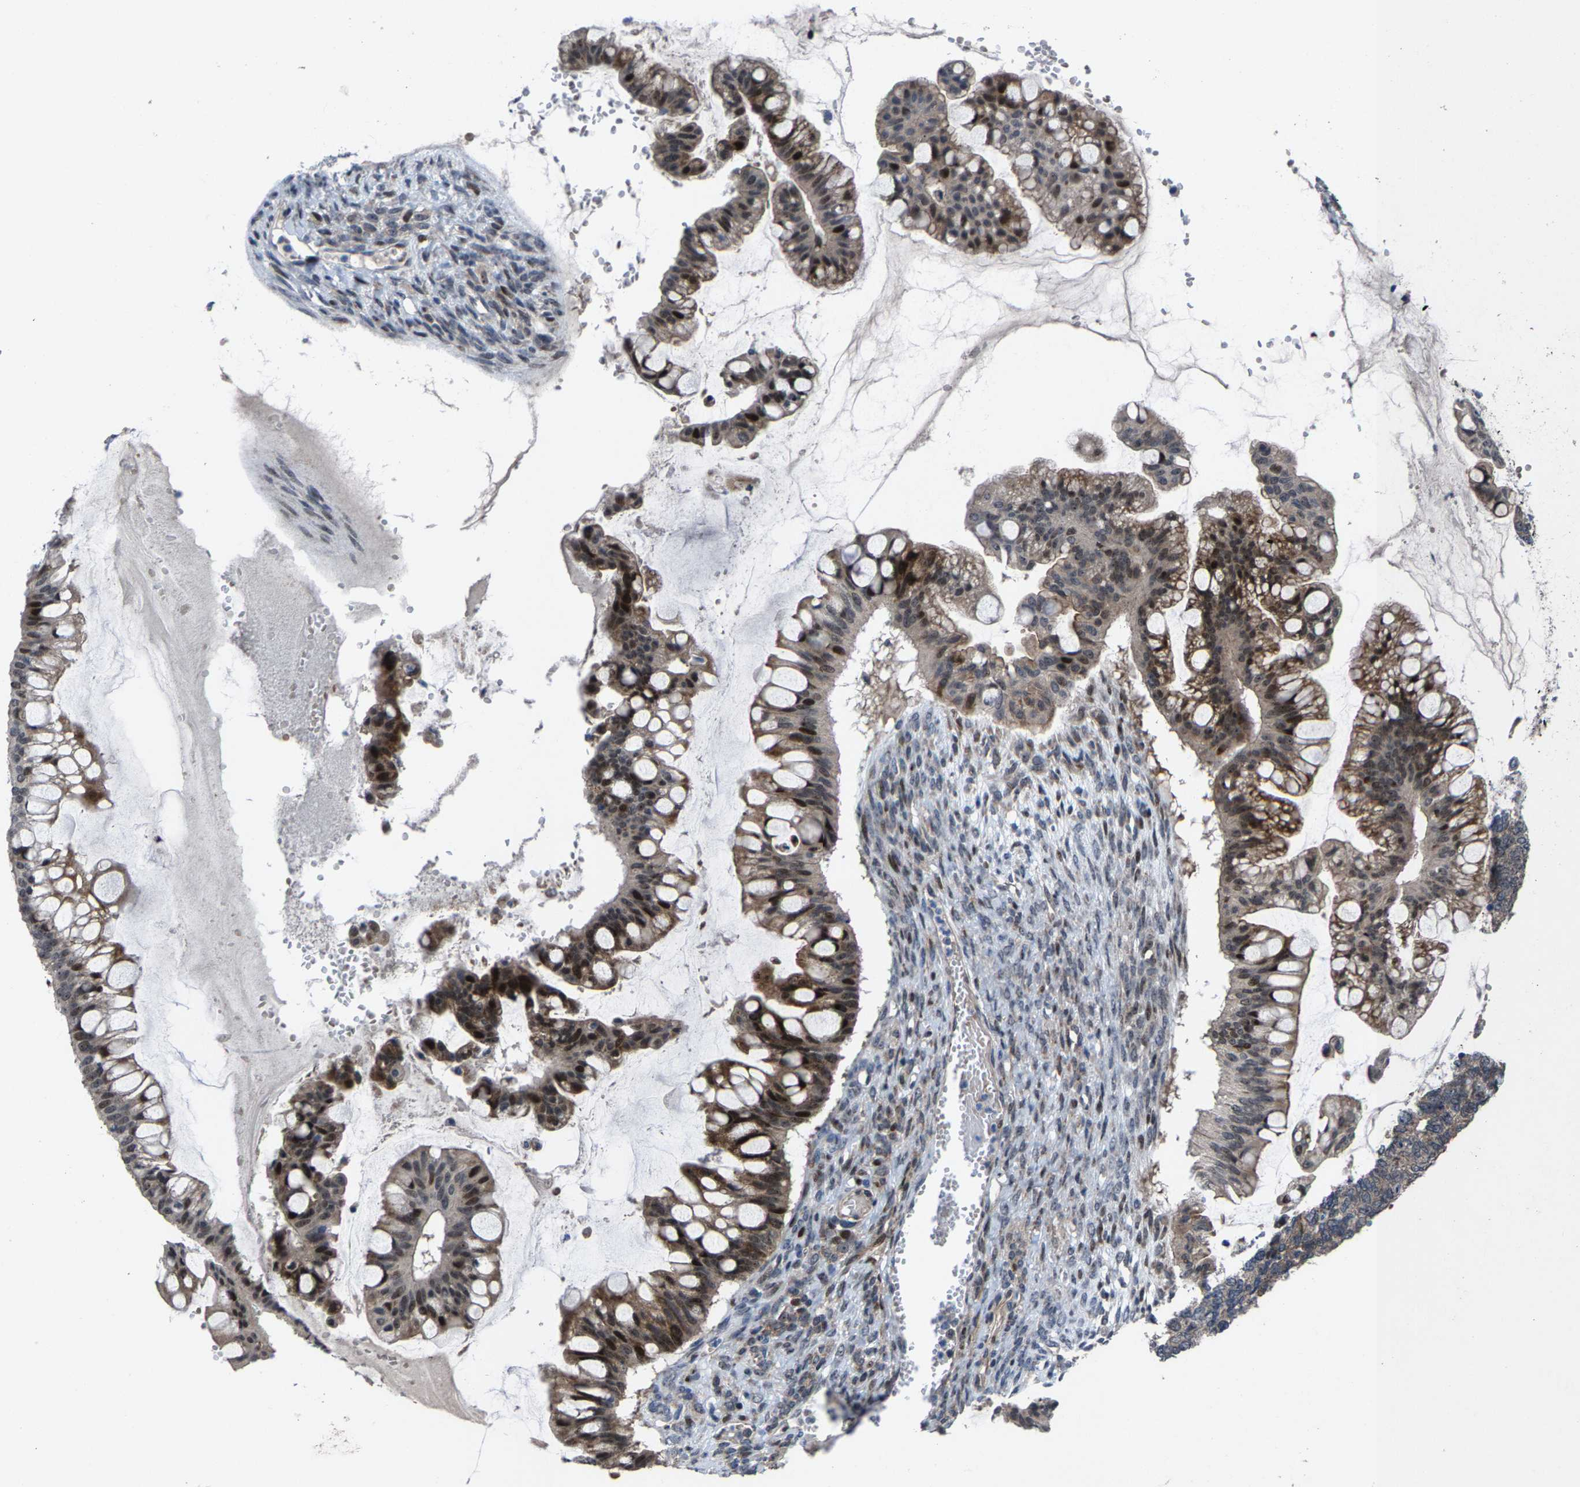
{"staining": {"intensity": "moderate", "quantity": ">75%", "location": "cytoplasmic/membranous,nuclear"}, "tissue": "ovarian cancer", "cell_type": "Tumor cells", "image_type": "cancer", "snomed": [{"axis": "morphology", "description": "Cystadenocarcinoma, mucinous, NOS"}, {"axis": "topography", "description": "Ovary"}], "caption": "An image showing moderate cytoplasmic/membranous and nuclear expression in approximately >75% of tumor cells in ovarian cancer (mucinous cystadenocarcinoma), as visualized by brown immunohistochemical staining.", "gene": "HAUS6", "patient": {"sex": "female", "age": 73}}